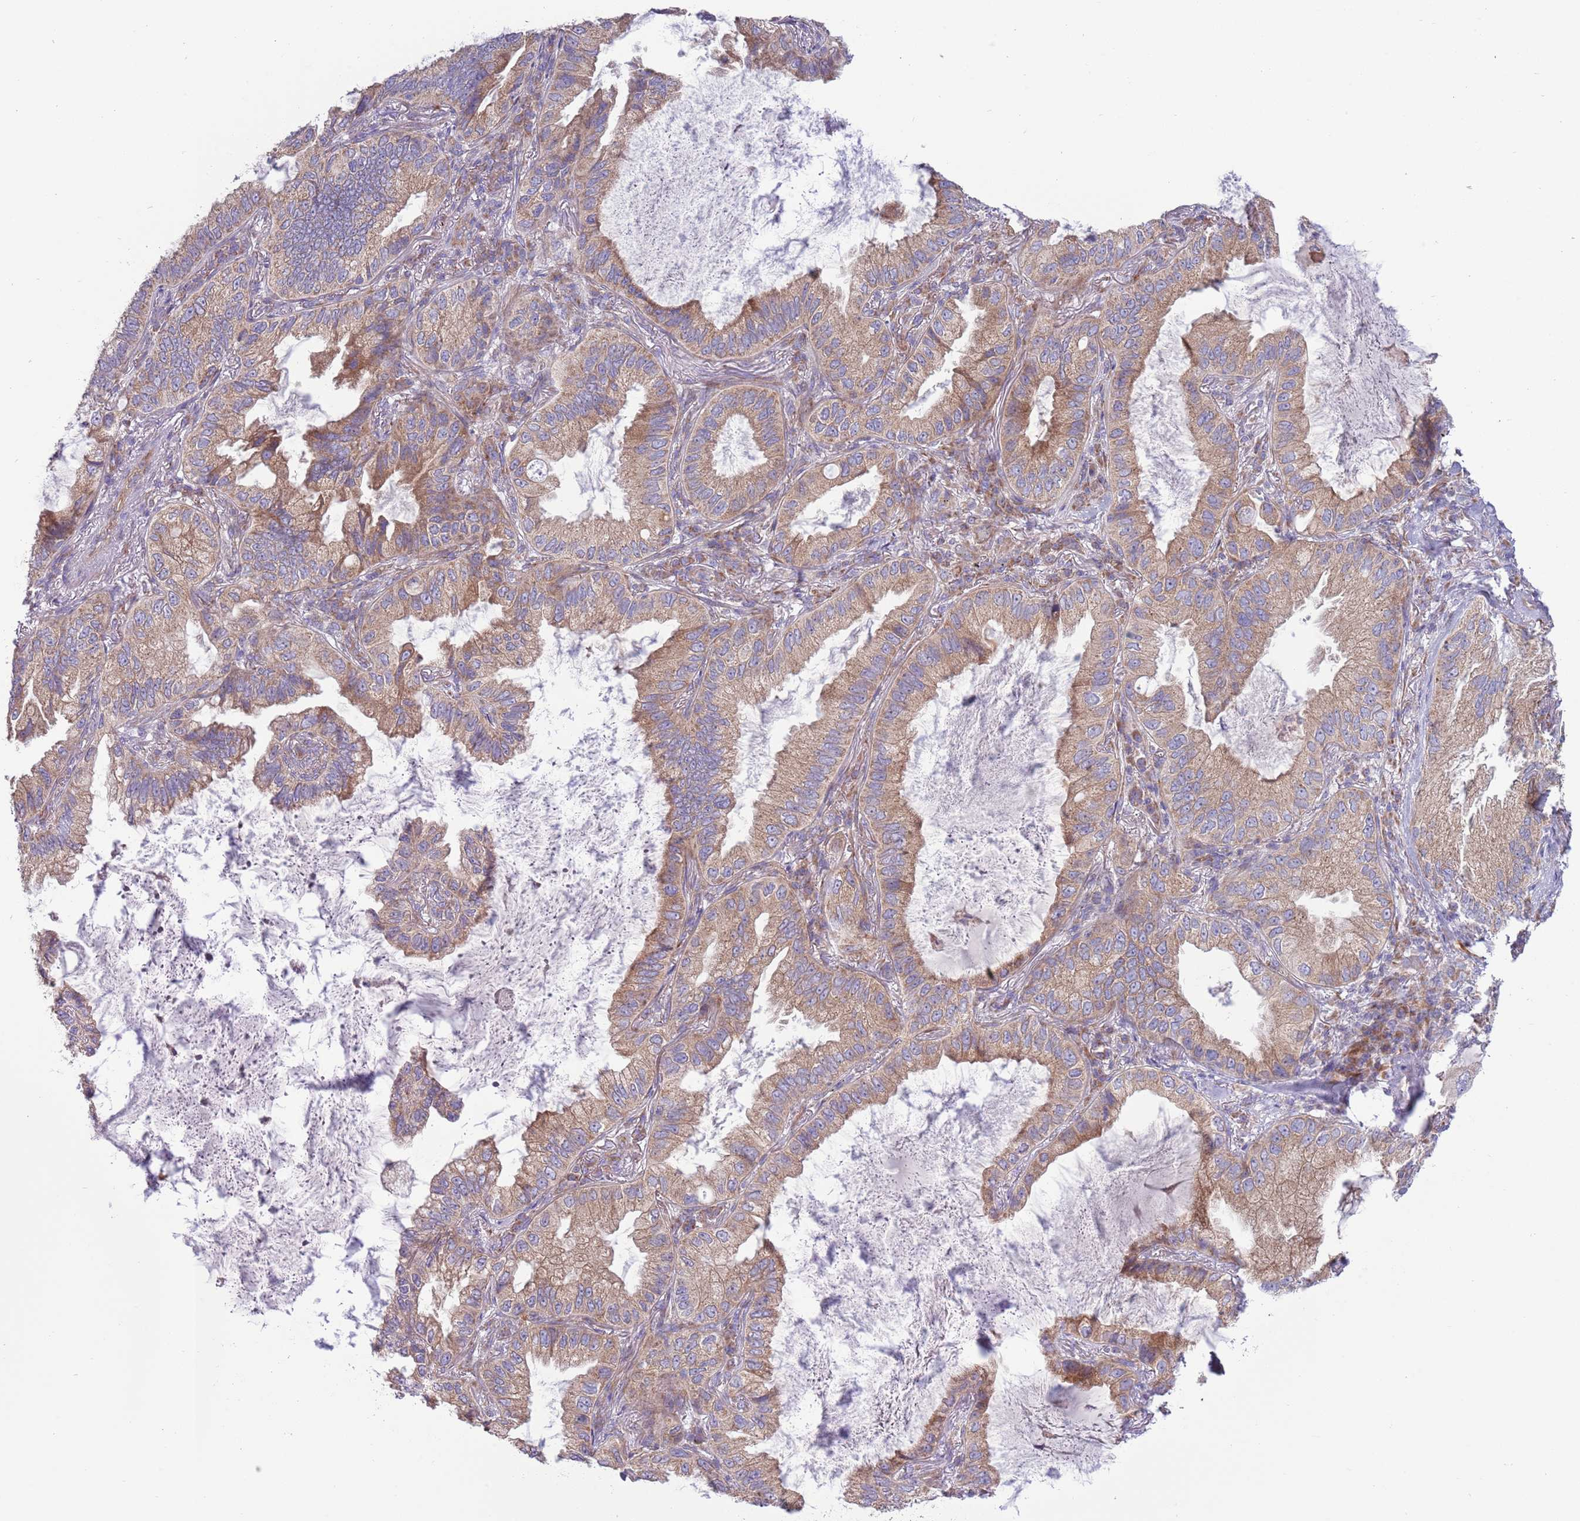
{"staining": {"intensity": "moderate", "quantity": ">75%", "location": "cytoplasmic/membranous"}, "tissue": "lung cancer", "cell_type": "Tumor cells", "image_type": "cancer", "snomed": [{"axis": "morphology", "description": "Adenocarcinoma, NOS"}, {"axis": "topography", "description": "Lung"}], "caption": "An immunohistochemistry micrograph of neoplastic tissue is shown. Protein staining in brown highlights moderate cytoplasmic/membranous positivity in lung adenocarcinoma within tumor cells.", "gene": "TOMM5", "patient": {"sex": "female", "age": 69}}